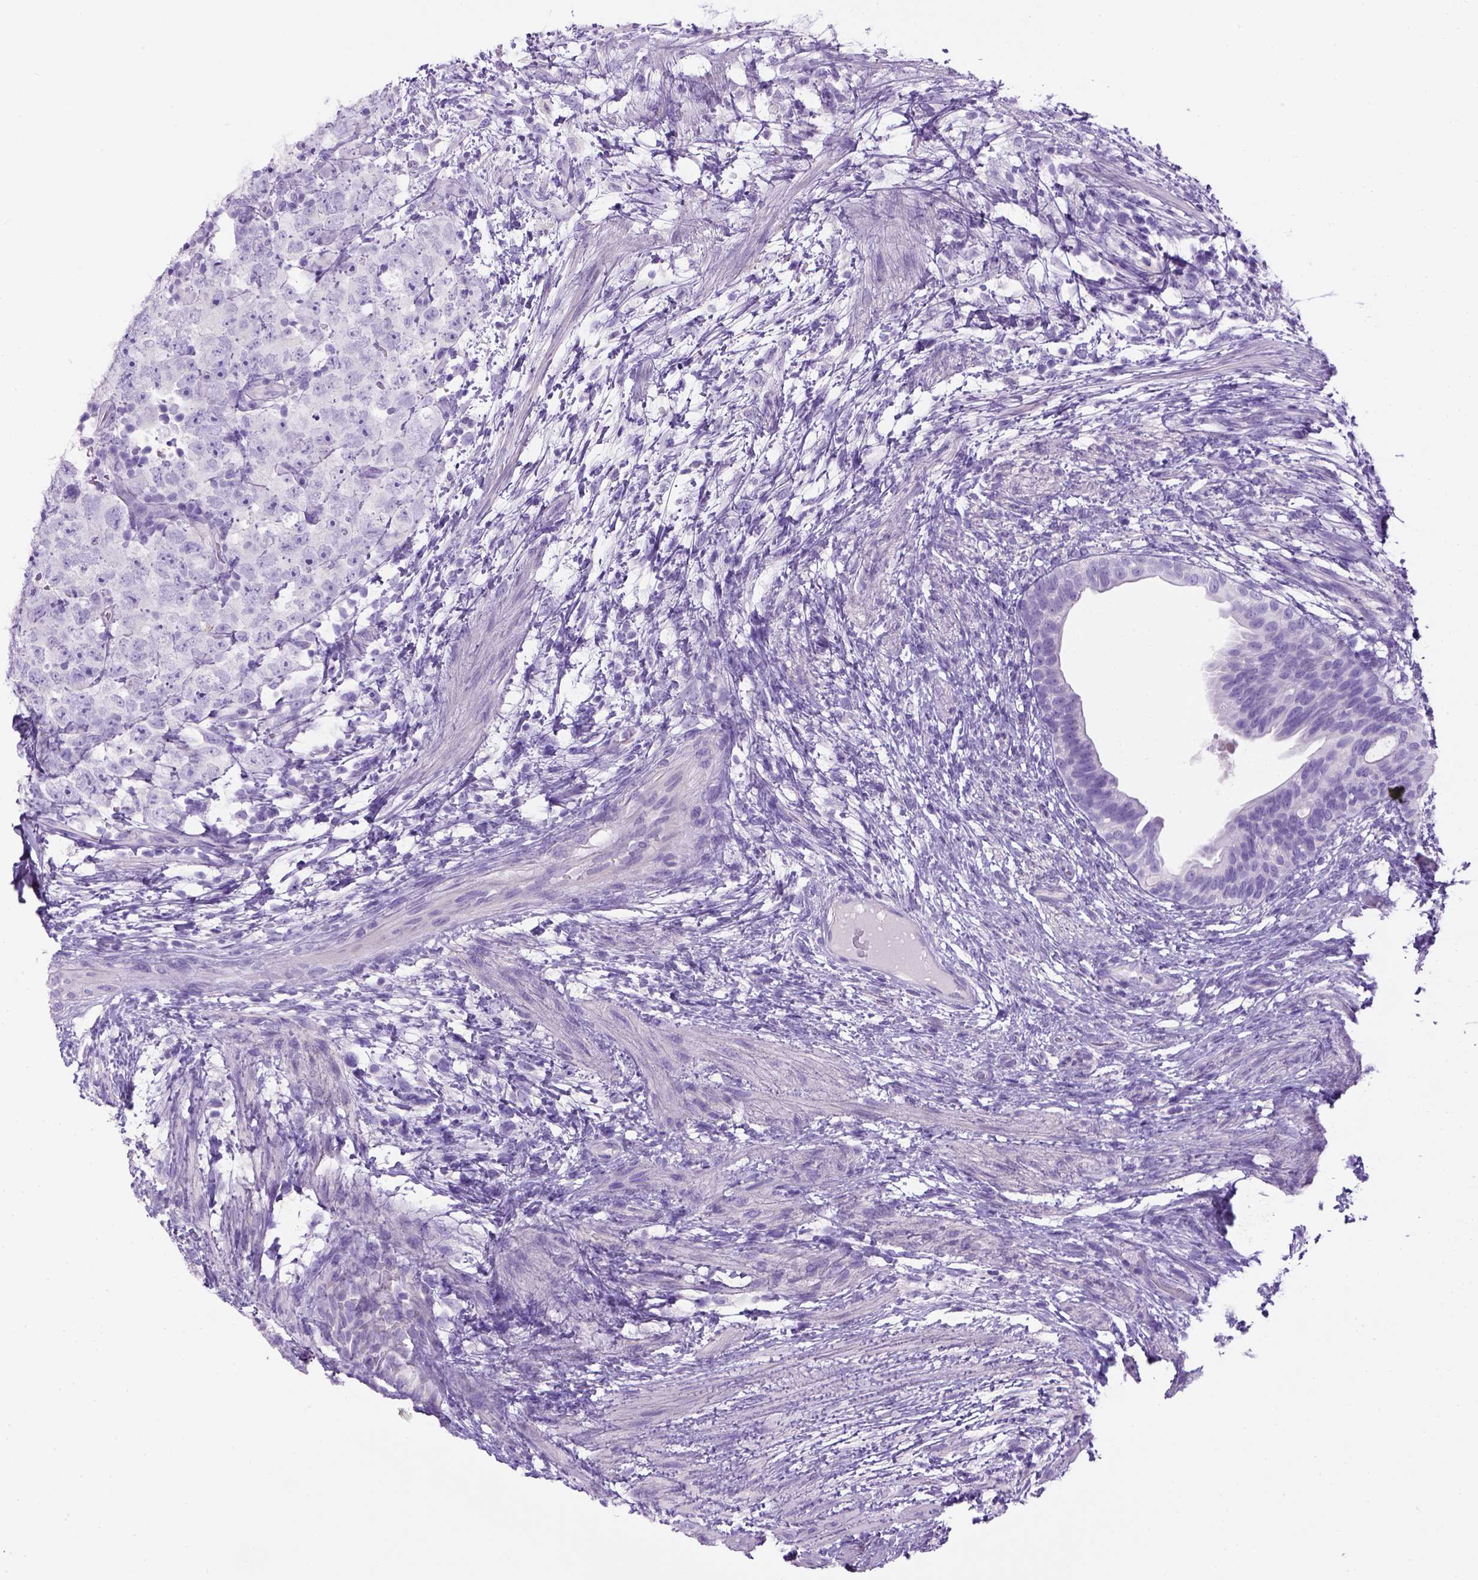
{"staining": {"intensity": "negative", "quantity": "none", "location": "none"}, "tissue": "testis cancer", "cell_type": "Tumor cells", "image_type": "cancer", "snomed": [{"axis": "morphology", "description": "Carcinoma, Embryonal, NOS"}, {"axis": "topography", "description": "Testis"}], "caption": "This photomicrograph is of embryonal carcinoma (testis) stained with immunohistochemistry (IHC) to label a protein in brown with the nuclei are counter-stained blue. There is no positivity in tumor cells.", "gene": "KRT71", "patient": {"sex": "male", "age": 24}}